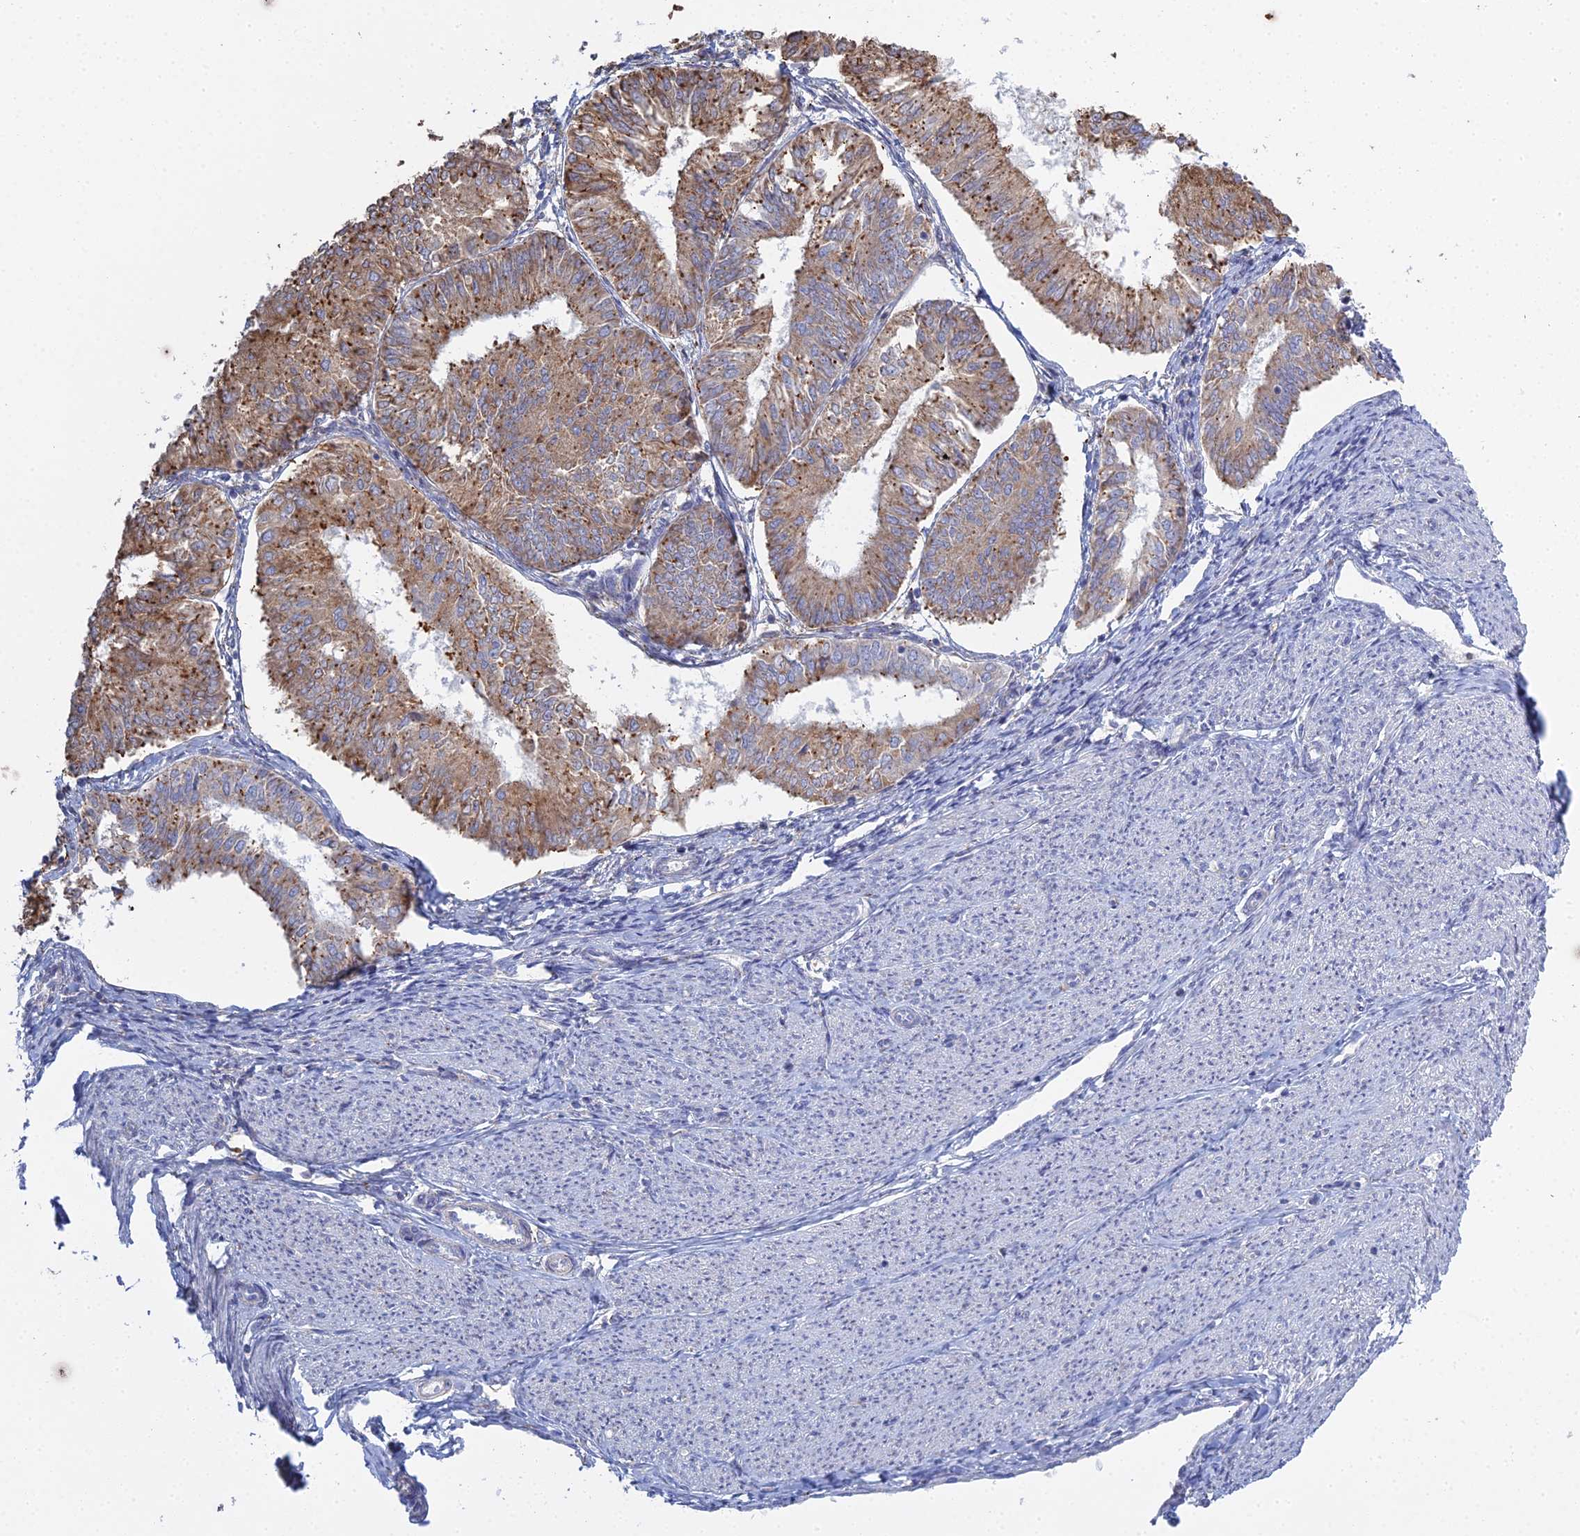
{"staining": {"intensity": "moderate", "quantity": ">75%", "location": "cytoplasmic/membranous"}, "tissue": "endometrial cancer", "cell_type": "Tumor cells", "image_type": "cancer", "snomed": [{"axis": "morphology", "description": "Adenocarcinoma, NOS"}, {"axis": "topography", "description": "Endometrium"}], "caption": "Moderate cytoplasmic/membranous protein staining is present in approximately >75% of tumor cells in endometrial cancer.", "gene": "TRAPPC6A", "patient": {"sex": "female", "age": 58}}